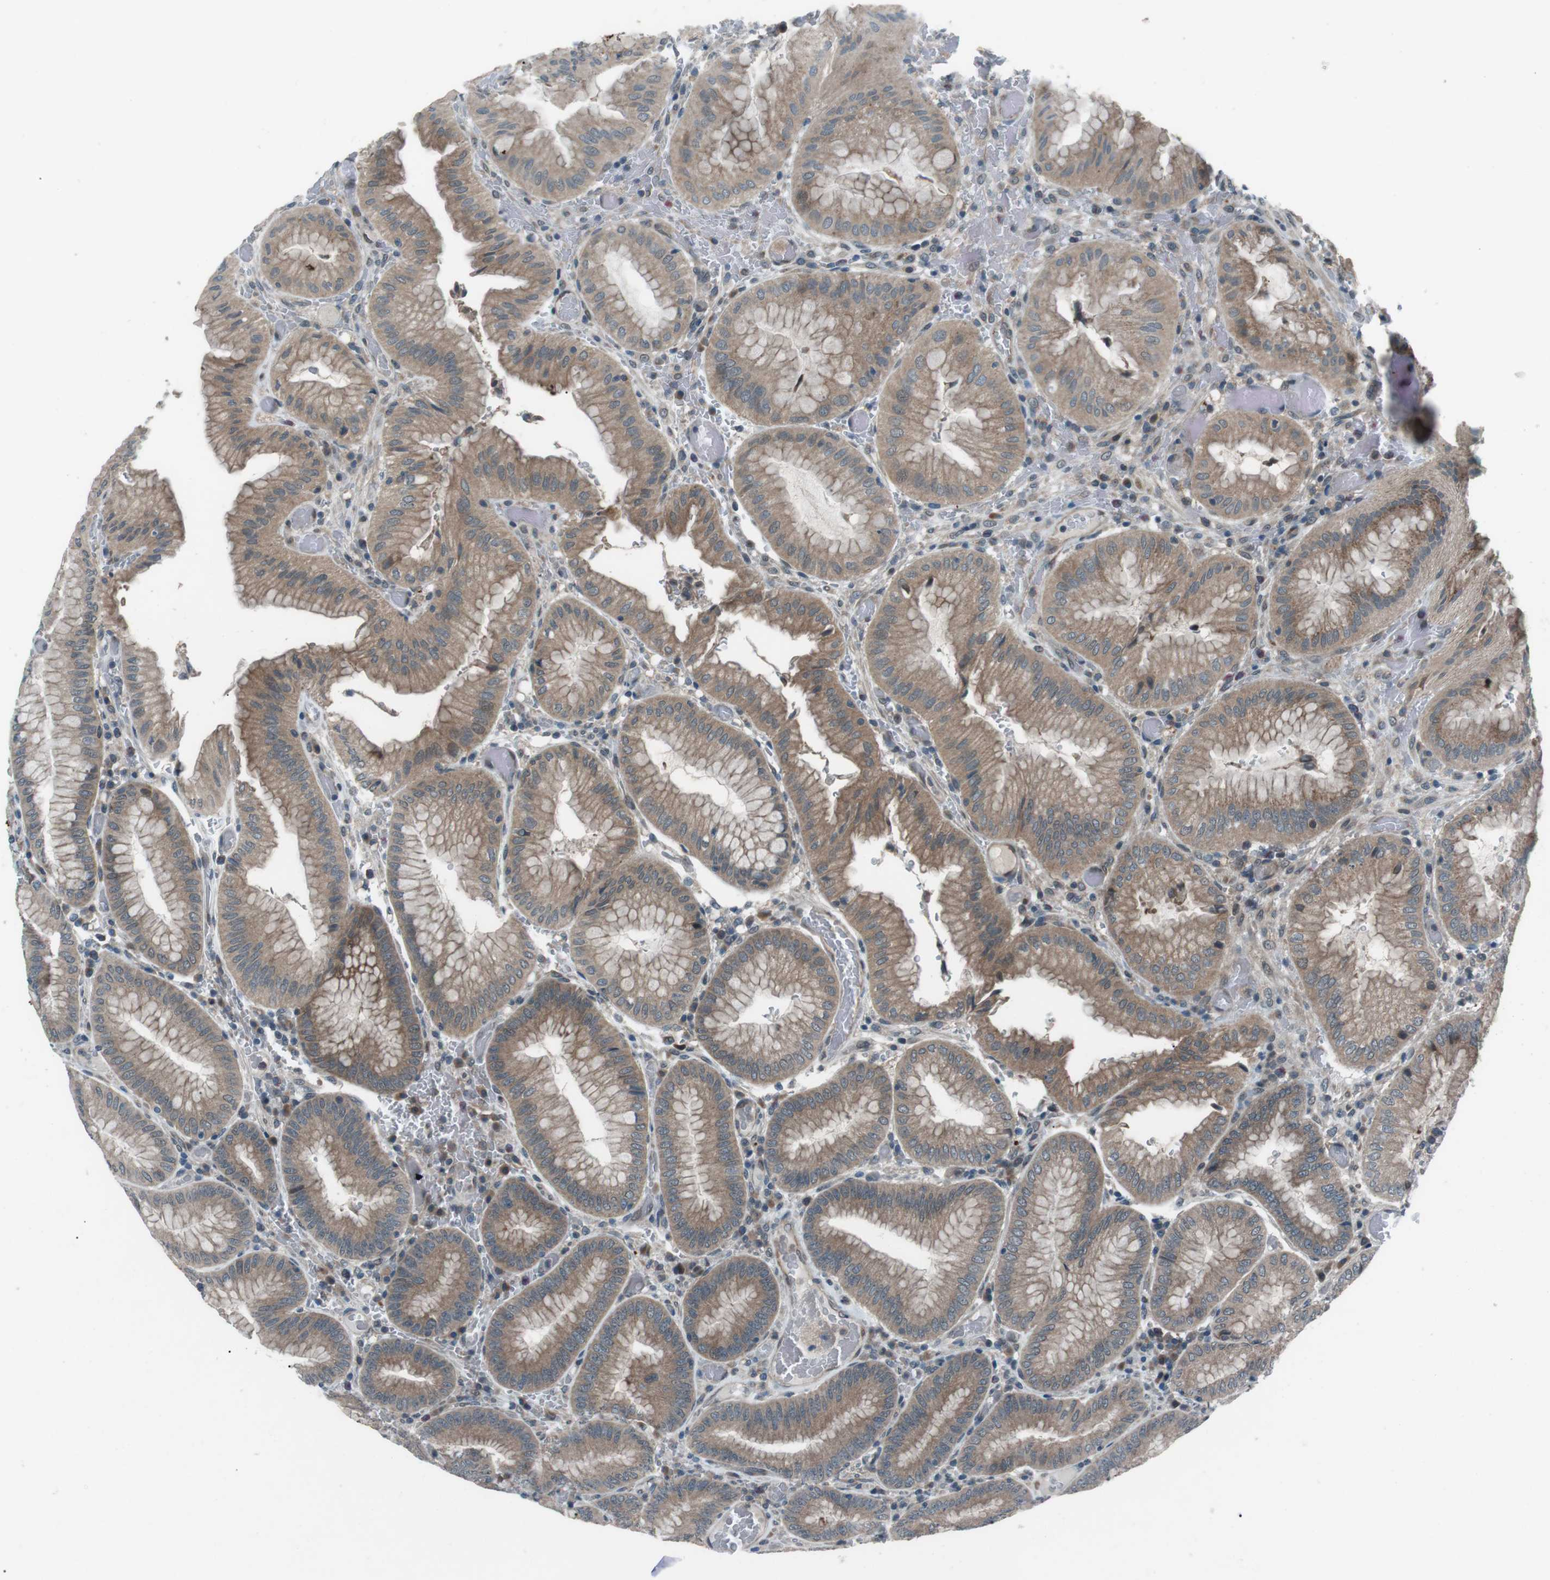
{"staining": {"intensity": "strong", "quantity": "25%-75%", "location": "cytoplasmic/membranous"}, "tissue": "stomach", "cell_type": "Glandular cells", "image_type": "normal", "snomed": [{"axis": "morphology", "description": "Normal tissue, NOS"}, {"axis": "morphology", "description": "Carcinoid, malignant, NOS"}, {"axis": "topography", "description": "Stomach, upper"}], "caption": "High-magnification brightfield microscopy of normal stomach stained with DAB (3,3'-diaminobenzidine) (brown) and counterstained with hematoxylin (blue). glandular cells exhibit strong cytoplasmic/membranous positivity is appreciated in about25%-75% of cells. The protein is stained brown, and the nuclei are stained in blue (DAB IHC with brightfield microscopy, high magnification).", "gene": "LRIG2", "patient": {"sex": "male", "age": 39}}